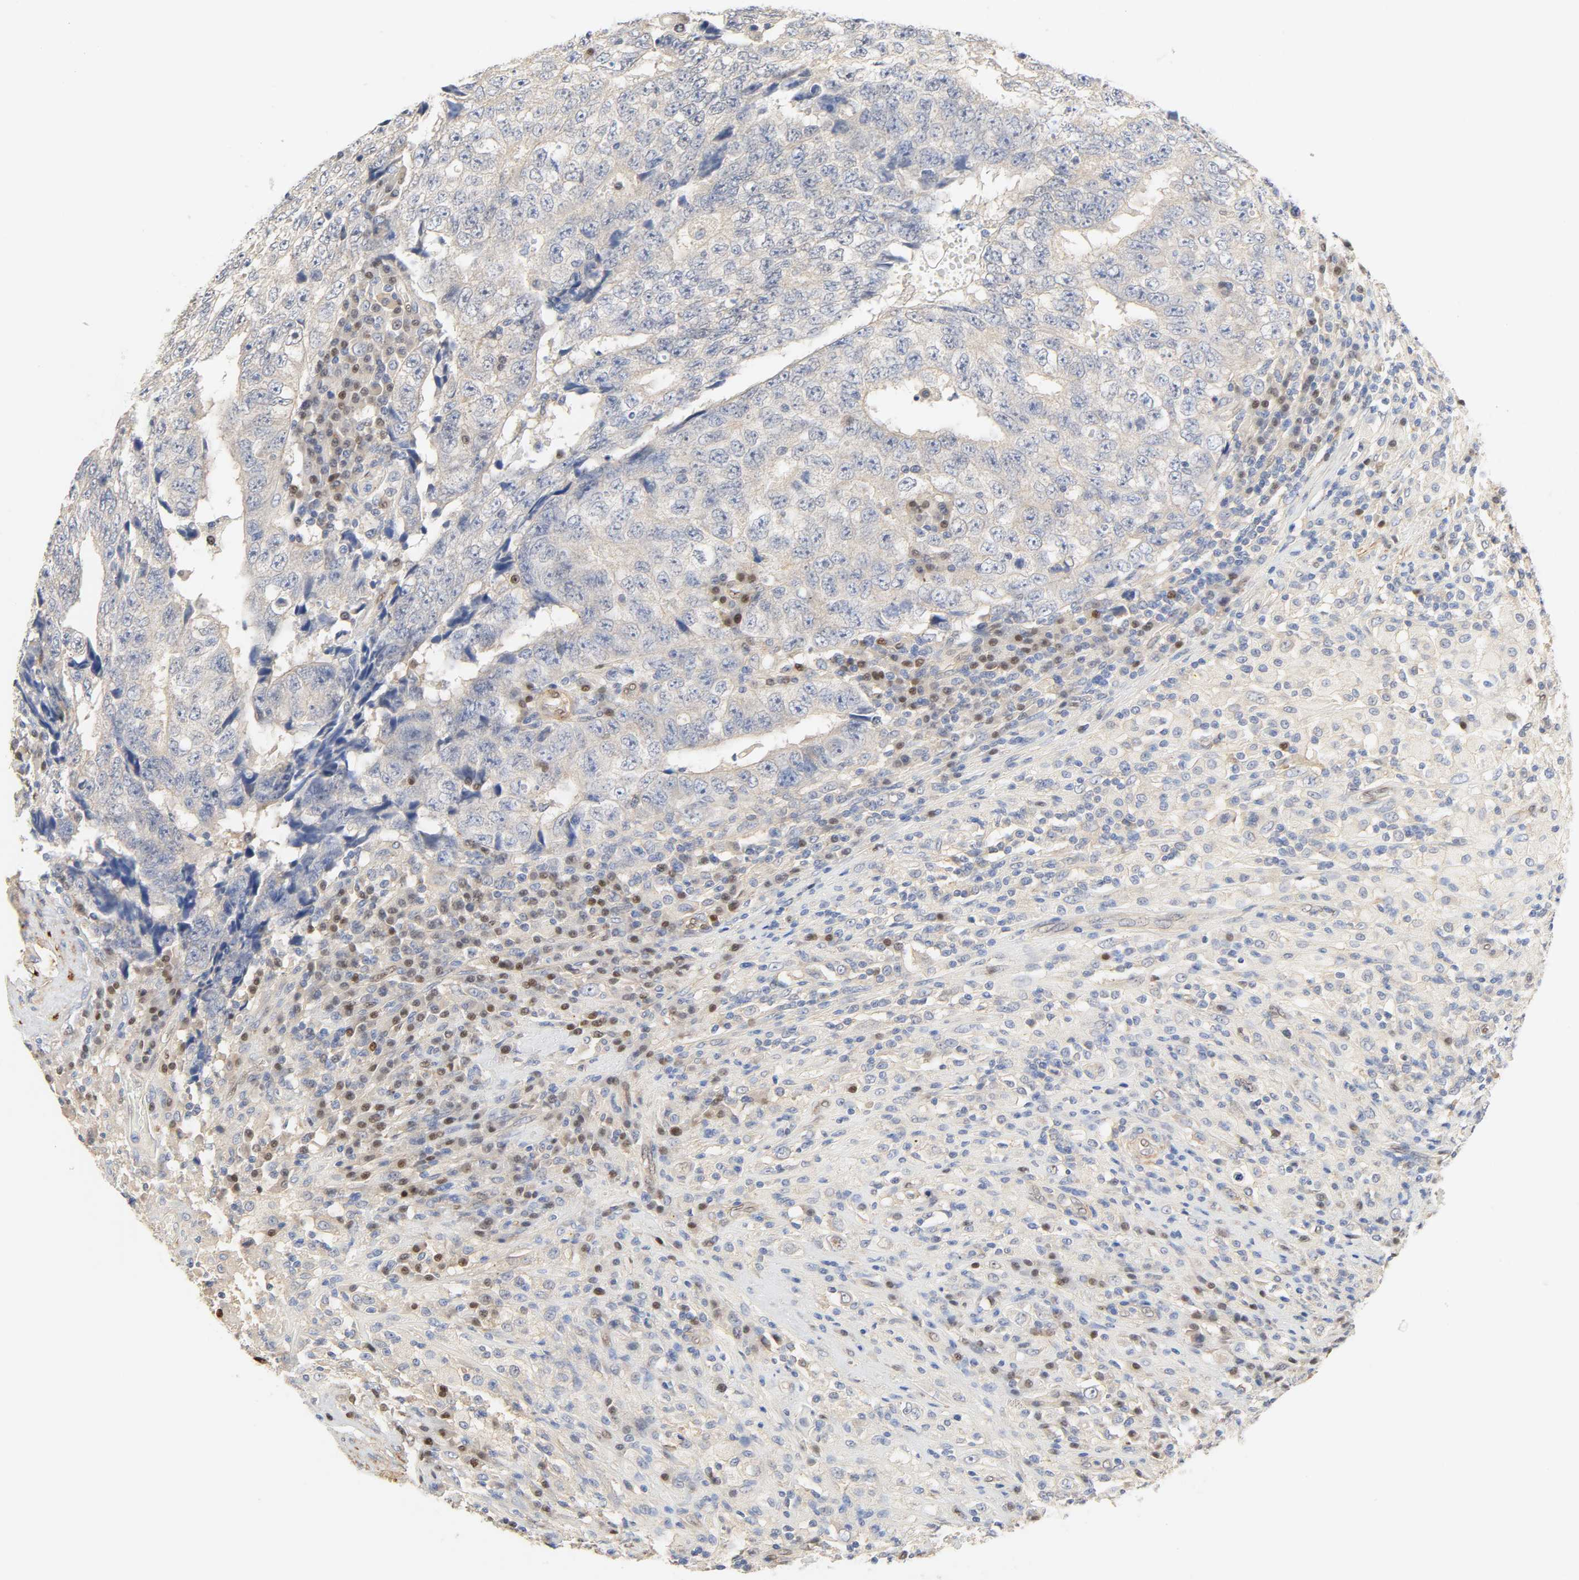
{"staining": {"intensity": "negative", "quantity": "none", "location": "none"}, "tissue": "testis cancer", "cell_type": "Tumor cells", "image_type": "cancer", "snomed": [{"axis": "morphology", "description": "Necrosis, NOS"}, {"axis": "morphology", "description": "Carcinoma, Embryonal, NOS"}, {"axis": "topography", "description": "Testis"}], "caption": "The immunohistochemistry (IHC) photomicrograph has no significant staining in tumor cells of testis cancer (embryonal carcinoma) tissue.", "gene": "BORCS8-MEF2B", "patient": {"sex": "male", "age": 19}}